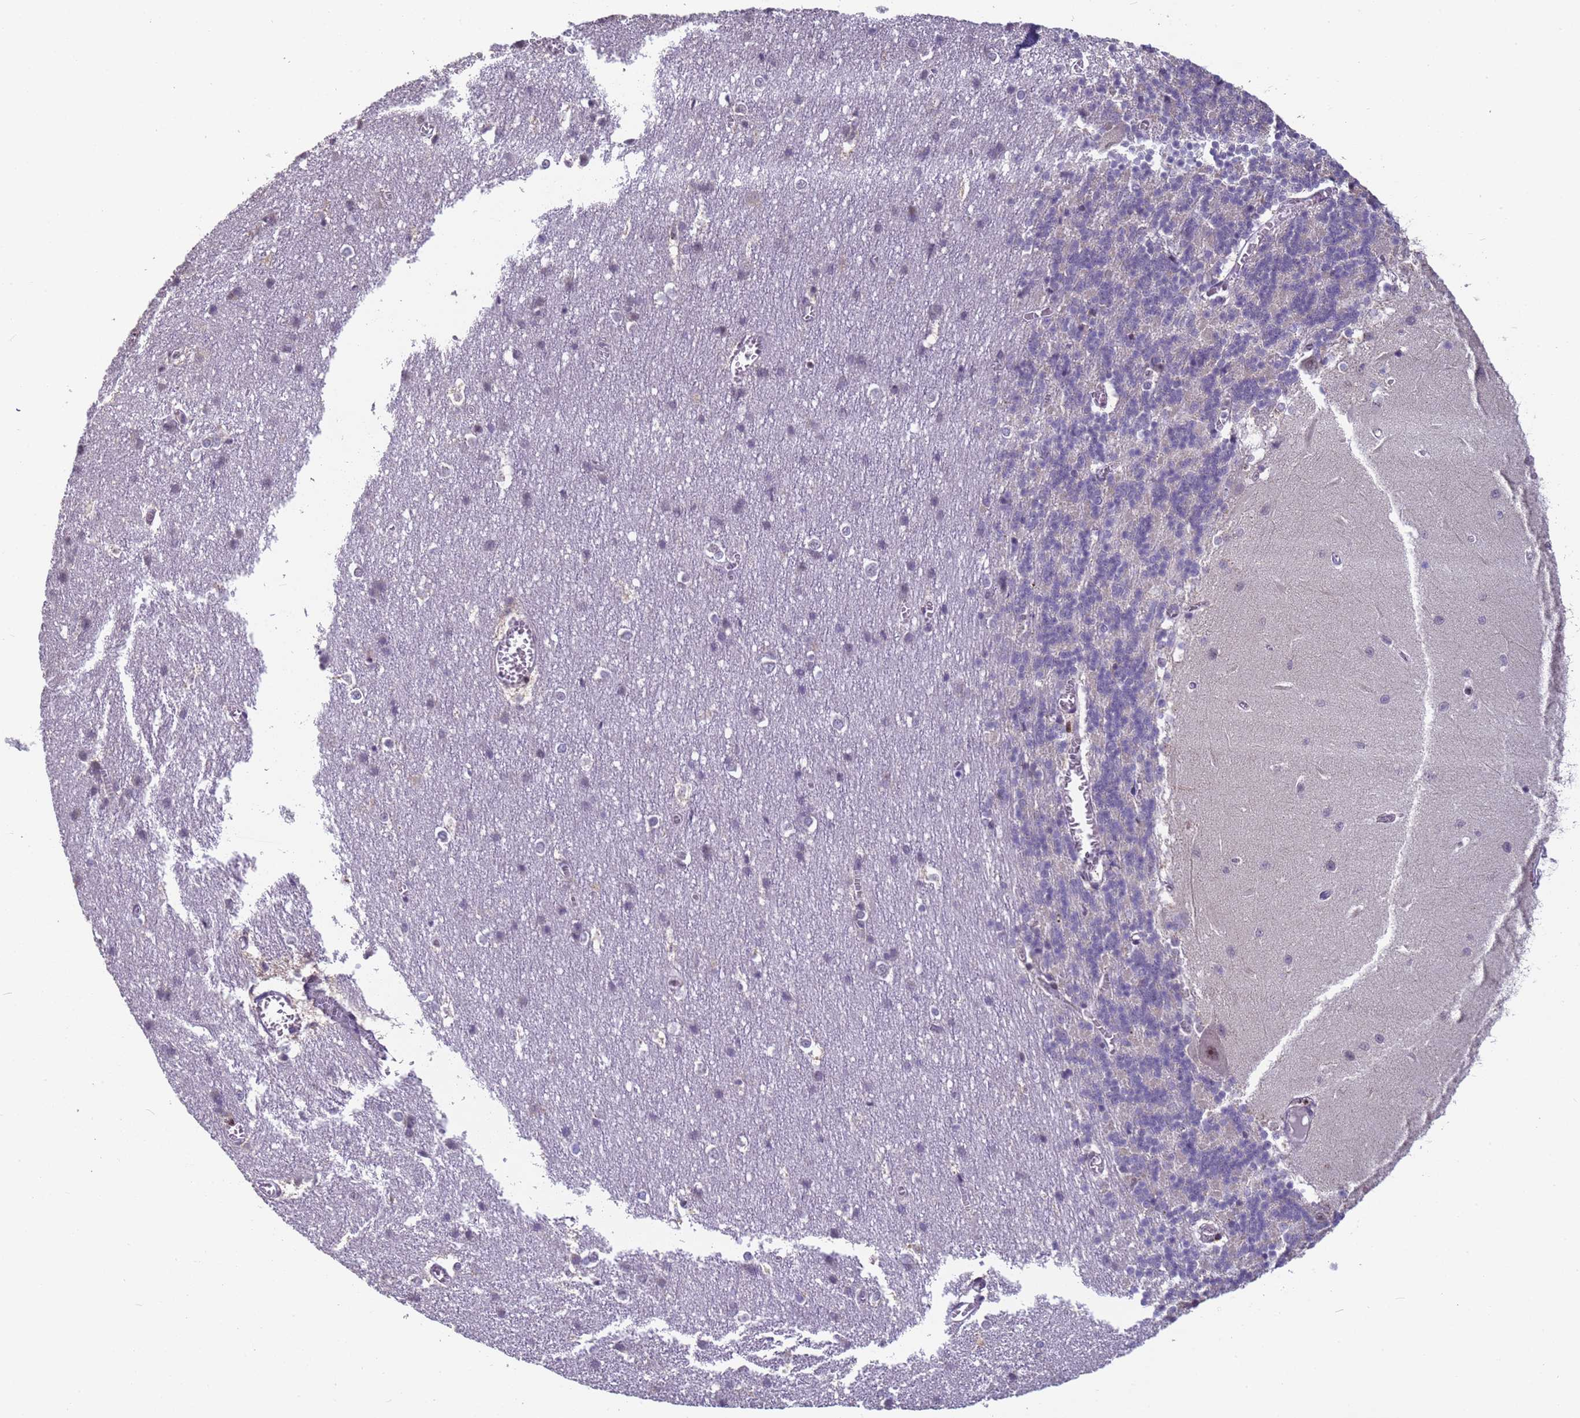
{"staining": {"intensity": "negative", "quantity": "none", "location": "none"}, "tissue": "cerebellum", "cell_type": "Cells in granular layer", "image_type": "normal", "snomed": [{"axis": "morphology", "description": "Normal tissue, NOS"}, {"axis": "topography", "description": "Cerebellum"}], "caption": "Cerebellum stained for a protein using immunohistochemistry displays no staining cells in granular layer.", "gene": "VWA3A", "patient": {"sex": "male", "age": 37}}